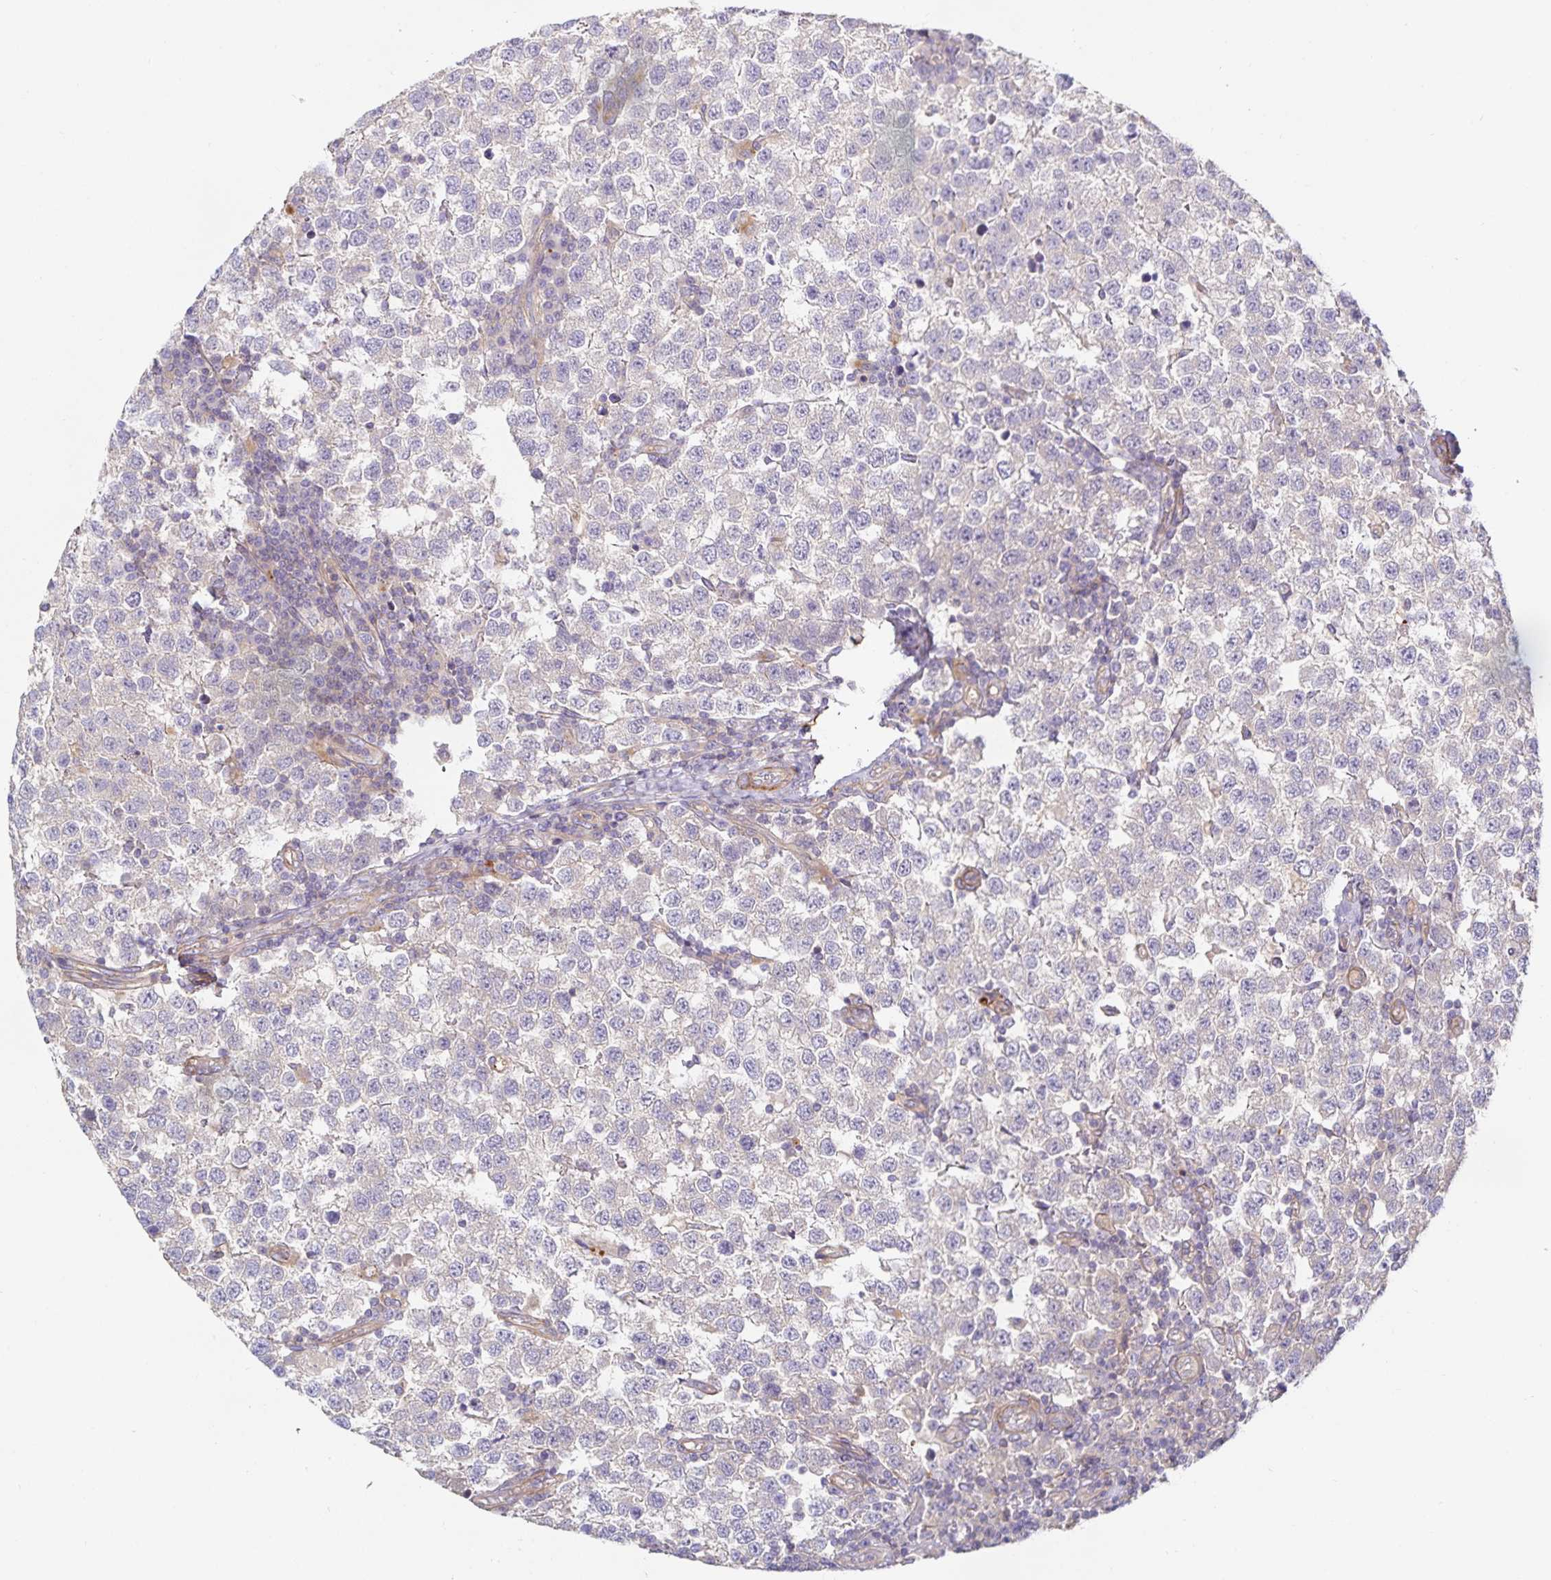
{"staining": {"intensity": "negative", "quantity": "none", "location": "none"}, "tissue": "testis cancer", "cell_type": "Tumor cells", "image_type": "cancer", "snomed": [{"axis": "morphology", "description": "Seminoma, NOS"}, {"axis": "topography", "description": "Testis"}], "caption": "The micrograph reveals no staining of tumor cells in testis cancer.", "gene": "METTL22", "patient": {"sex": "male", "age": 34}}